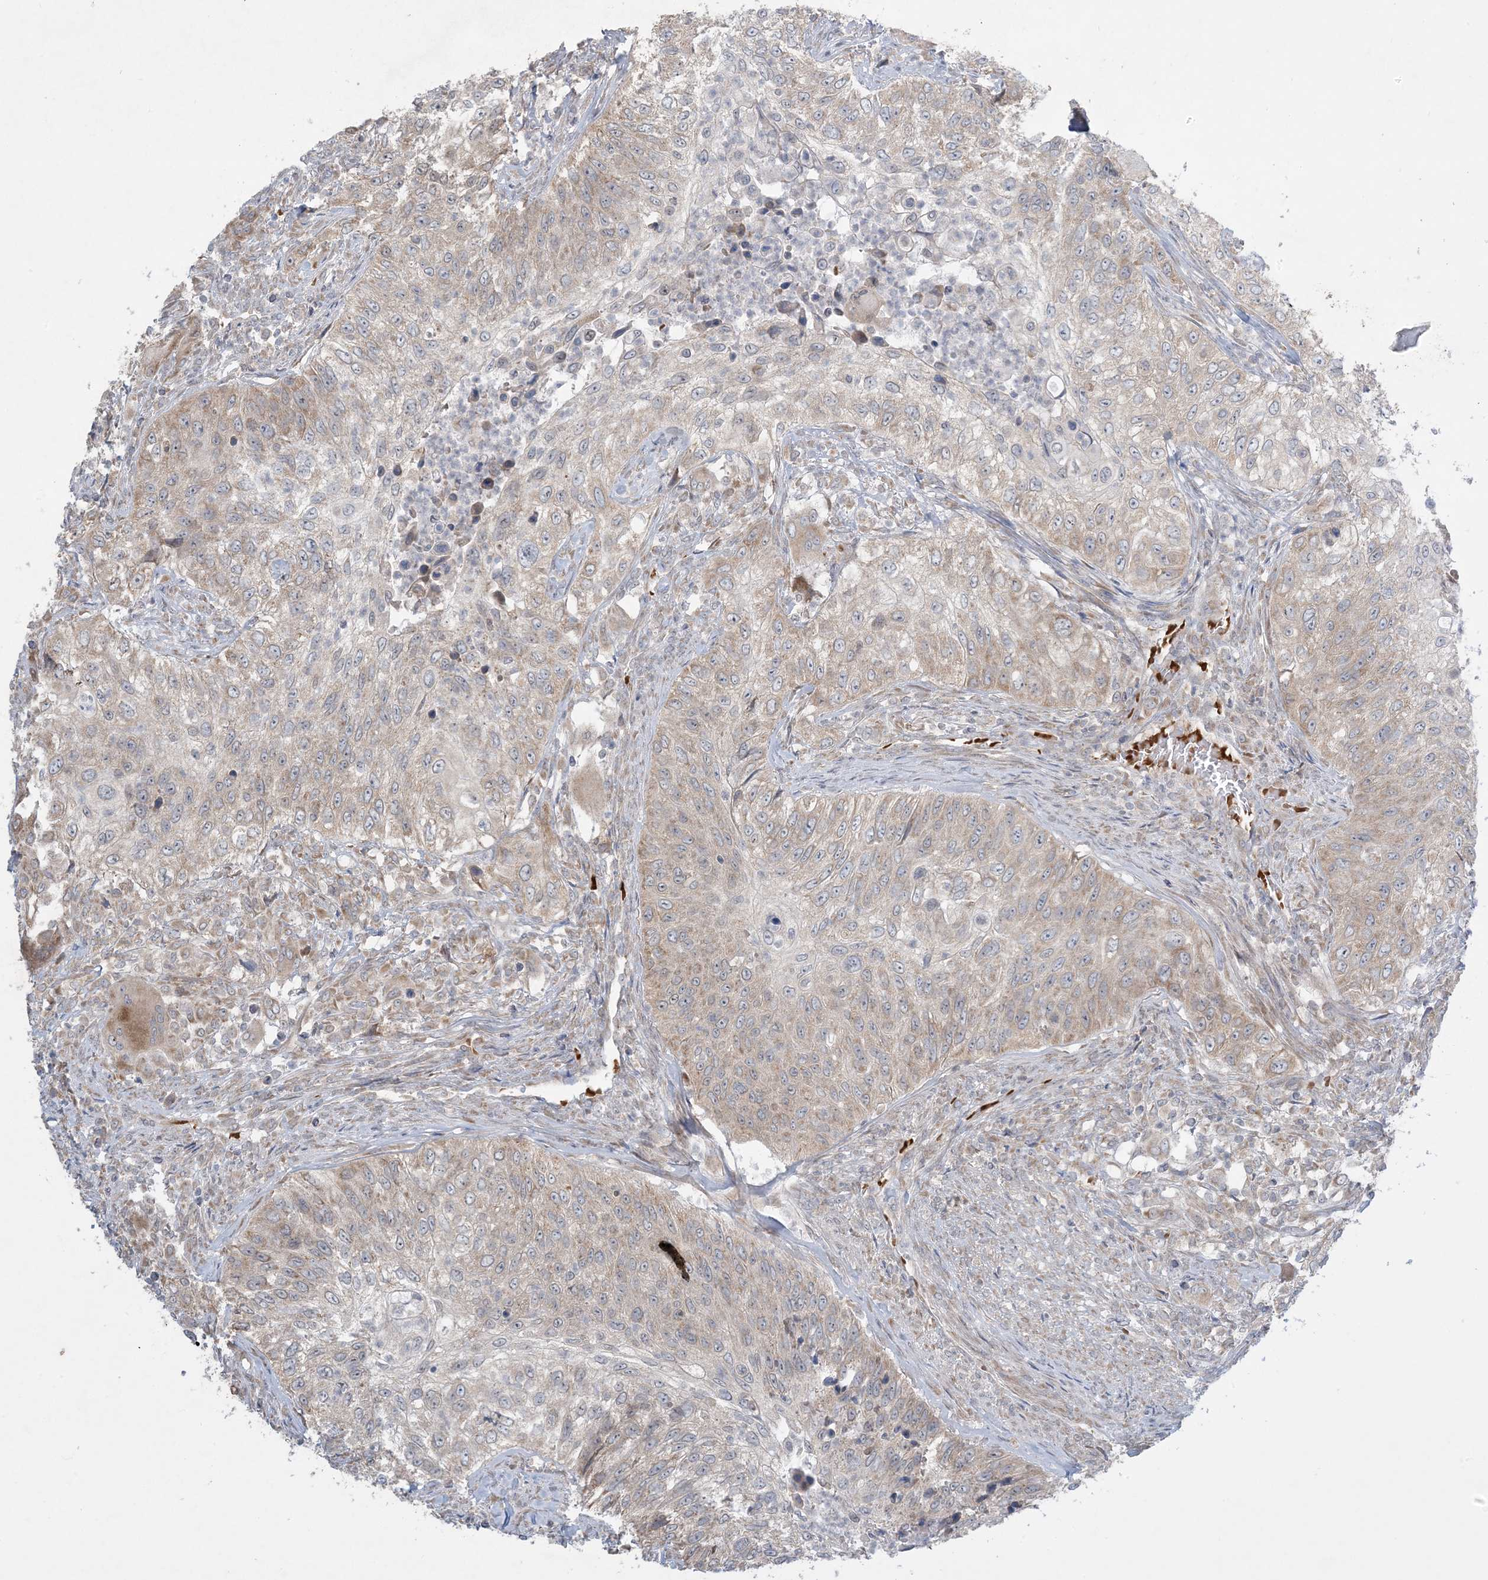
{"staining": {"intensity": "weak", "quantity": "25%-75%", "location": "cytoplasmic/membranous"}, "tissue": "urothelial cancer", "cell_type": "Tumor cells", "image_type": "cancer", "snomed": [{"axis": "morphology", "description": "Urothelial carcinoma, High grade"}, {"axis": "topography", "description": "Urinary bladder"}], "caption": "Tumor cells reveal low levels of weak cytoplasmic/membranous expression in approximately 25%-75% of cells in high-grade urothelial carcinoma. (DAB IHC with brightfield microscopy, high magnification).", "gene": "MMGT1", "patient": {"sex": "female", "age": 60}}